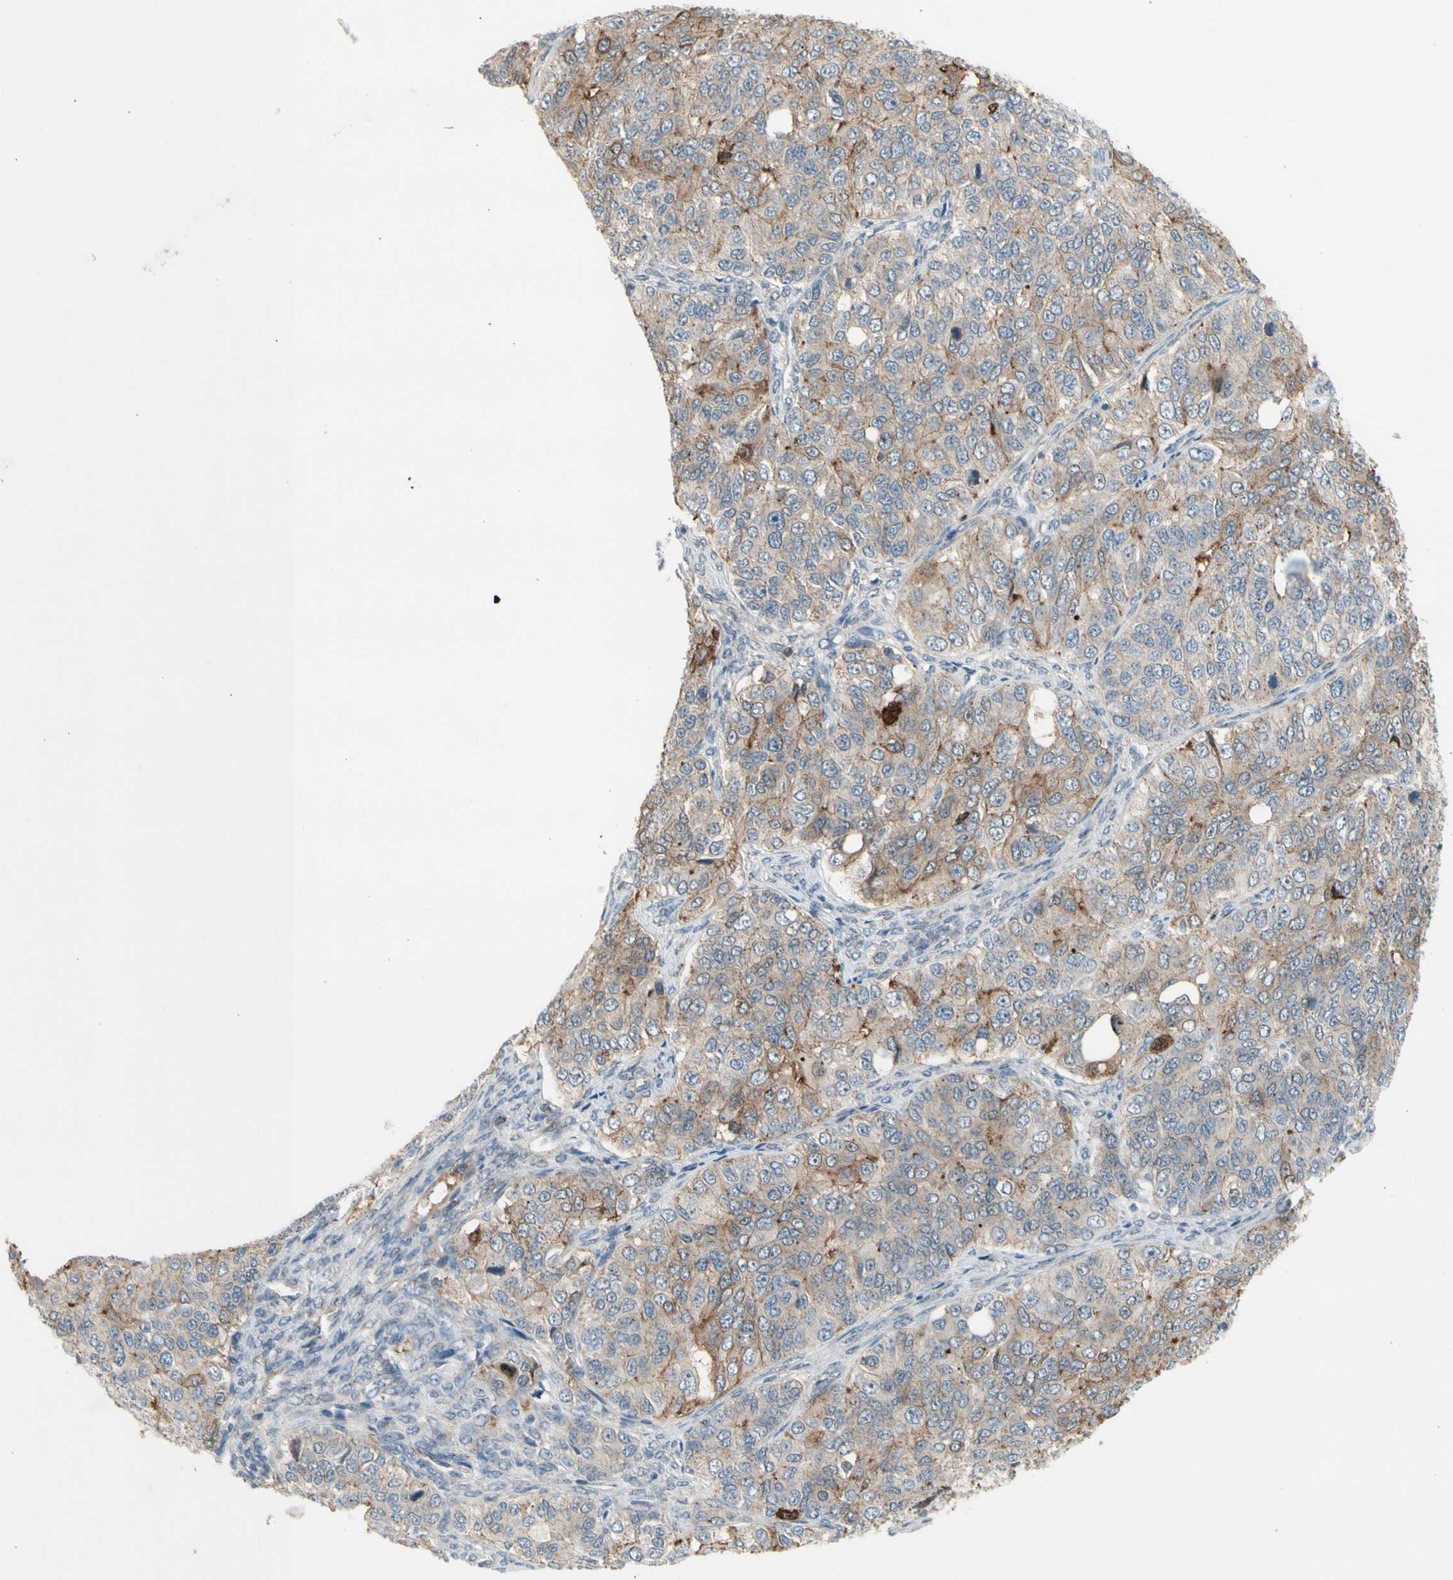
{"staining": {"intensity": "weak", "quantity": "25%-75%", "location": "cytoplasmic/membranous"}, "tissue": "ovarian cancer", "cell_type": "Tumor cells", "image_type": "cancer", "snomed": [{"axis": "morphology", "description": "Carcinoma, endometroid"}, {"axis": "topography", "description": "Ovary"}], "caption": "The micrograph exhibits immunohistochemical staining of ovarian endometroid carcinoma. There is weak cytoplasmic/membranous positivity is seen in about 25%-75% of tumor cells.", "gene": "GALNT5", "patient": {"sex": "female", "age": 51}}